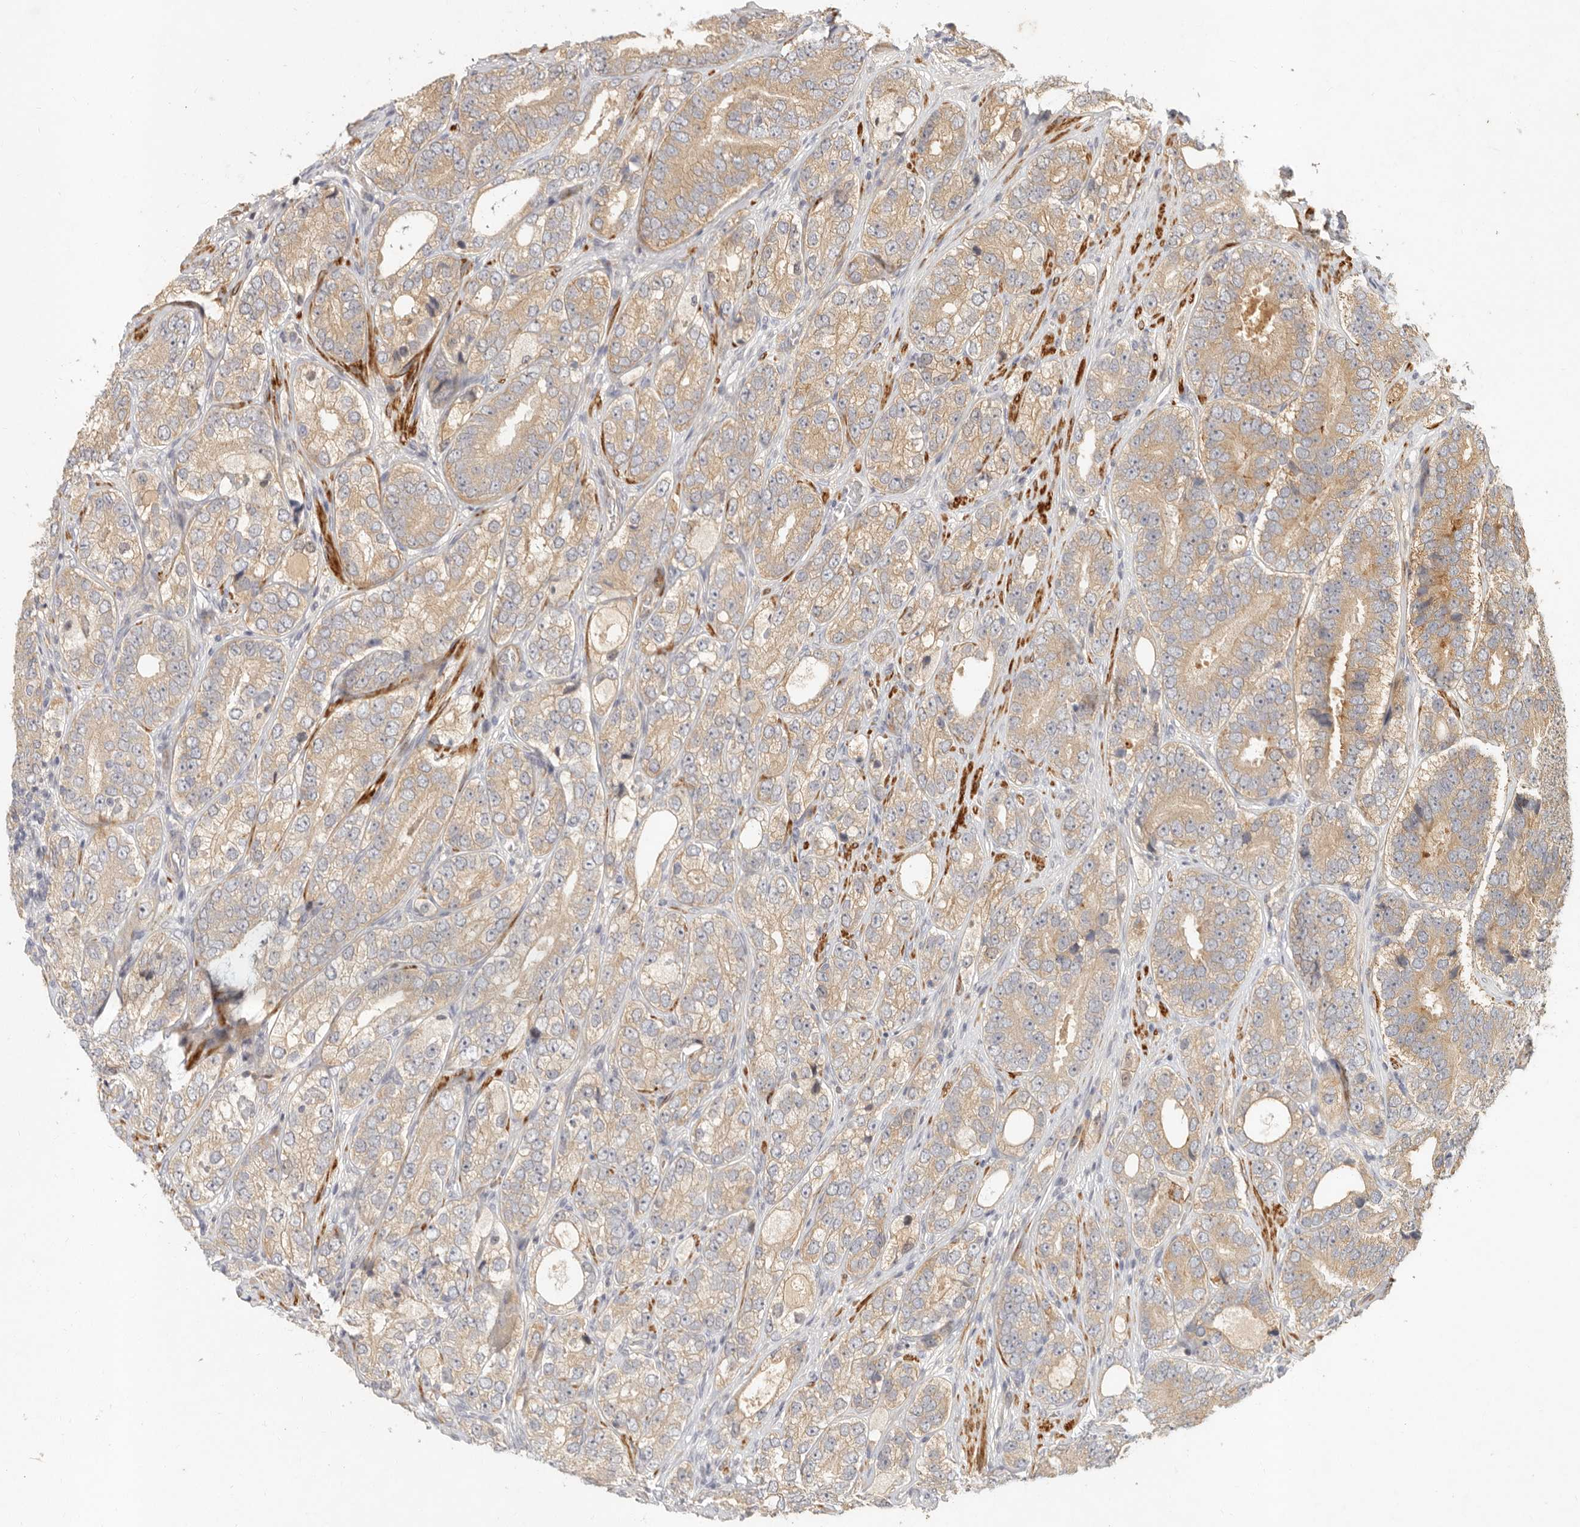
{"staining": {"intensity": "weak", "quantity": ">75%", "location": "cytoplasmic/membranous"}, "tissue": "prostate cancer", "cell_type": "Tumor cells", "image_type": "cancer", "snomed": [{"axis": "morphology", "description": "Adenocarcinoma, High grade"}, {"axis": "topography", "description": "Prostate"}], "caption": "This is an image of immunohistochemistry staining of adenocarcinoma (high-grade) (prostate), which shows weak staining in the cytoplasmic/membranous of tumor cells.", "gene": "VIPR1", "patient": {"sex": "male", "age": 56}}